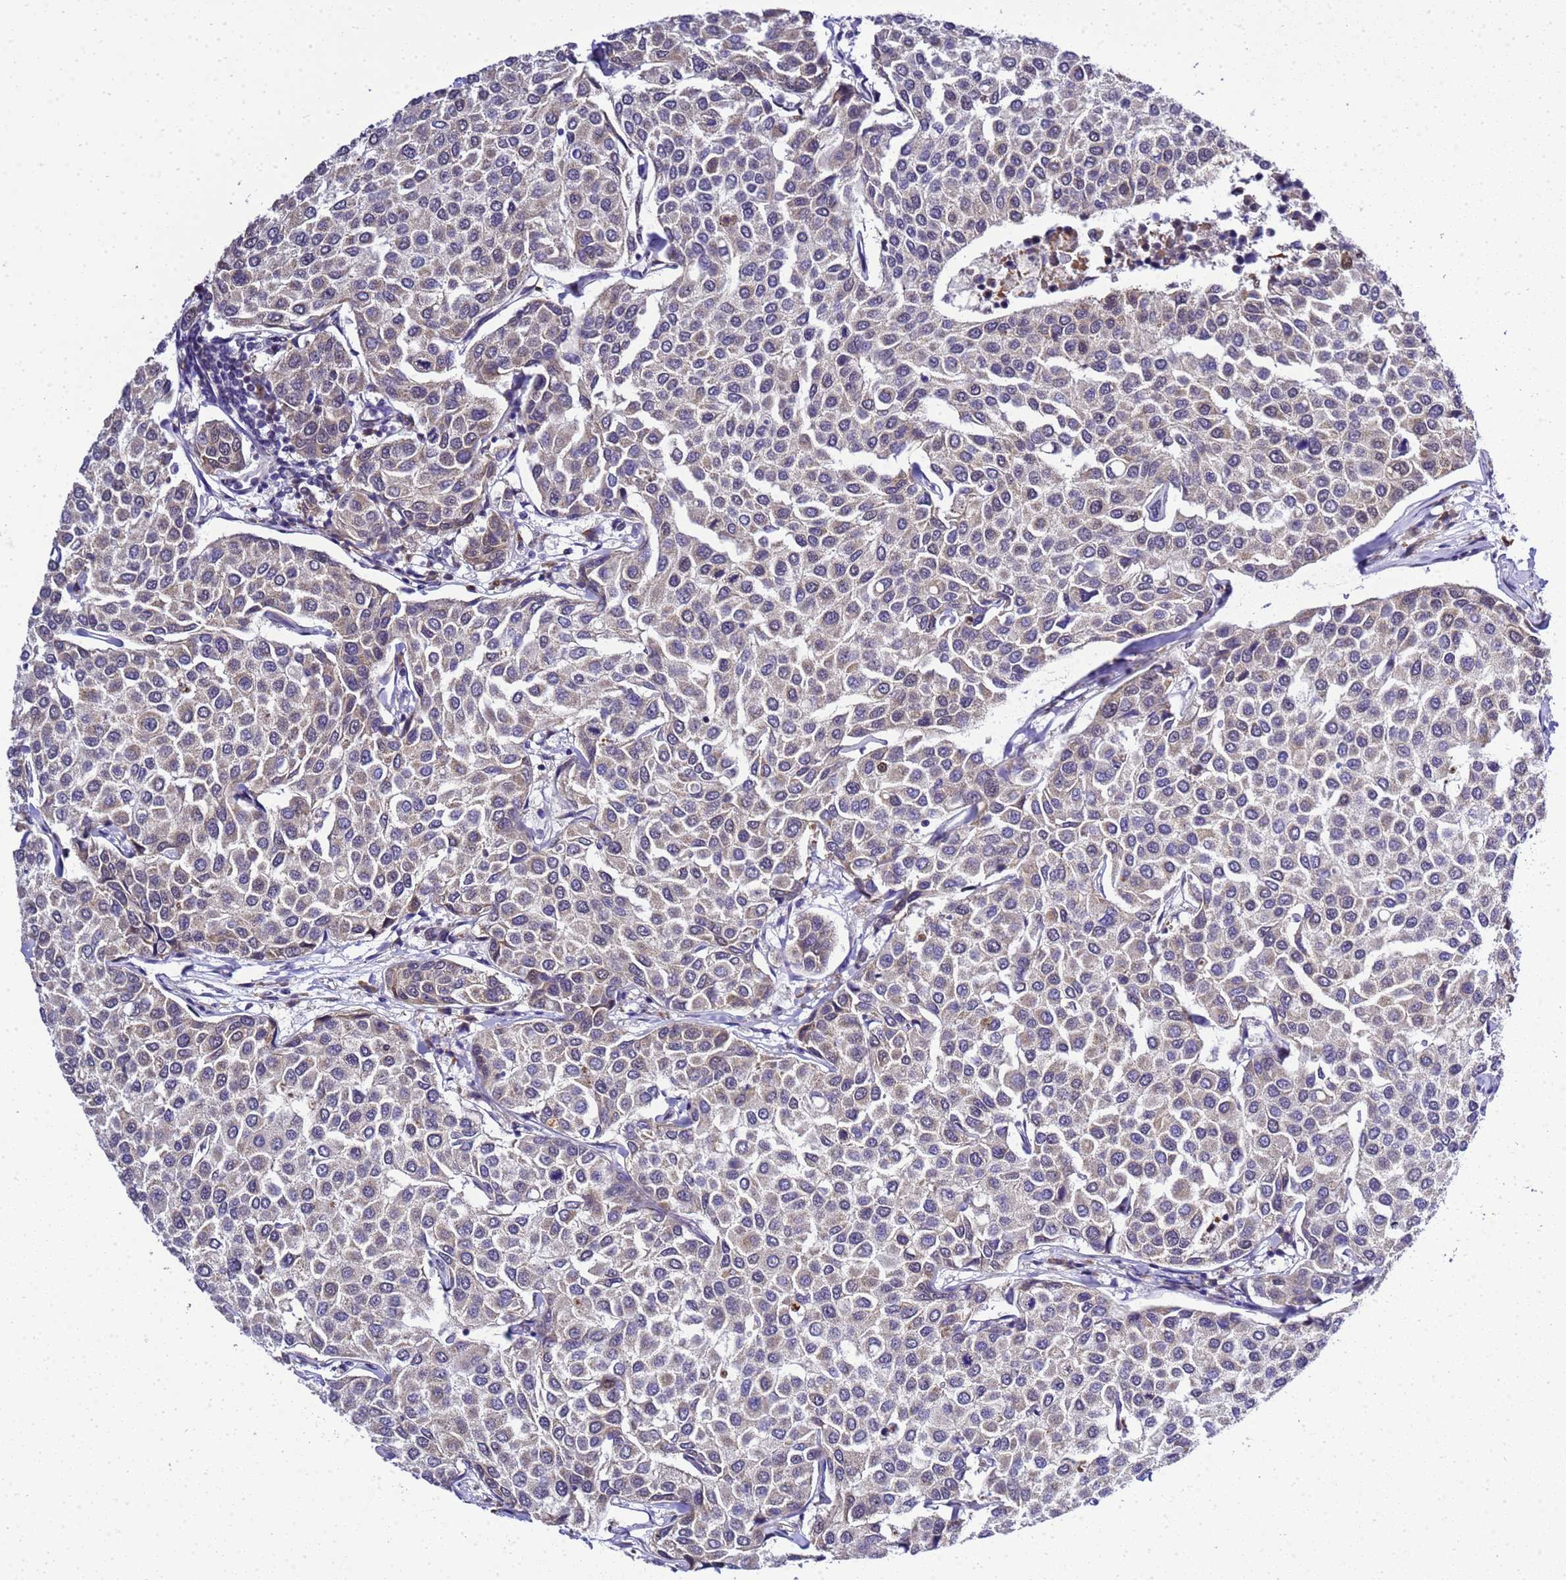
{"staining": {"intensity": "negative", "quantity": "none", "location": "none"}, "tissue": "breast cancer", "cell_type": "Tumor cells", "image_type": "cancer", "snomed": [{"axis": "morphology", "description": "Duct carcinoma"}, {"axis": "topography", "description": "Breast"}], "caption": "The immunohistochemistry (IHC) image has no significant staining in tumor cells of infiltrating ductal carcinoma (breast) tissue.", "gene": "SMN1", "patient": {"sex": "female", "age": 55}}